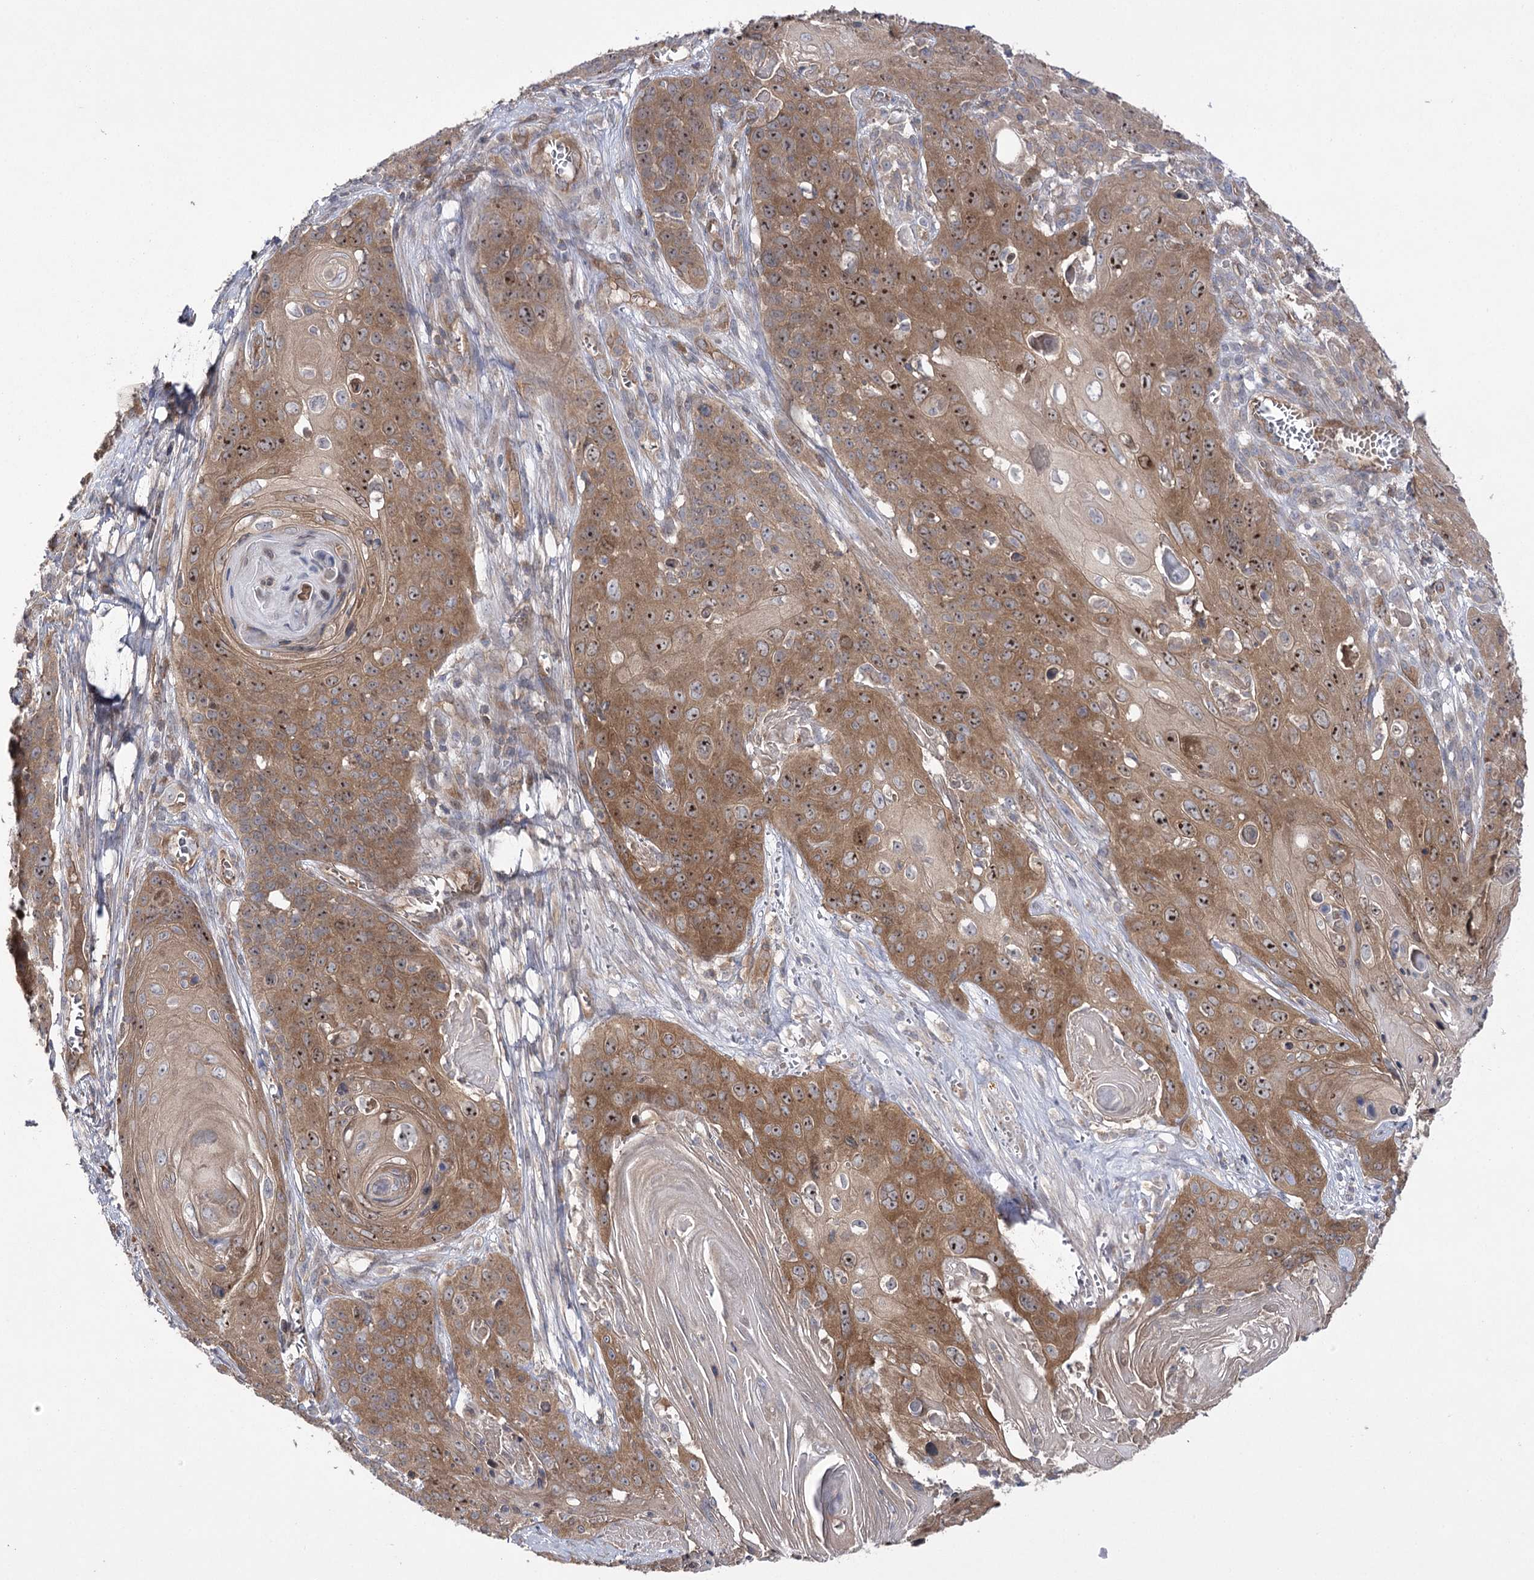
{"staining": {"intensity": "moderate", "quantity": ">75%", "location": "cytoplasmic/membranous,nuclear"}, "tissue": "skin cancer", "cell_type": "Tumor cells", "image_type": "cancer", "snomed": [{"axis": "morphology", "description": "Squamous cell carcinoma, NOS"}, {"axis": "topography", "description": "Skin"}], "caption": "This photomicrograph exhibits immunohistochemistry (IHC) staining of human squamous cell carcinoma (skin), with medium moderate cytoplasmic/membranous and nuclear staining in about >75% of tumor cells.", "gene": "BCR", "patient": {"sex": "male", "age": 55}}